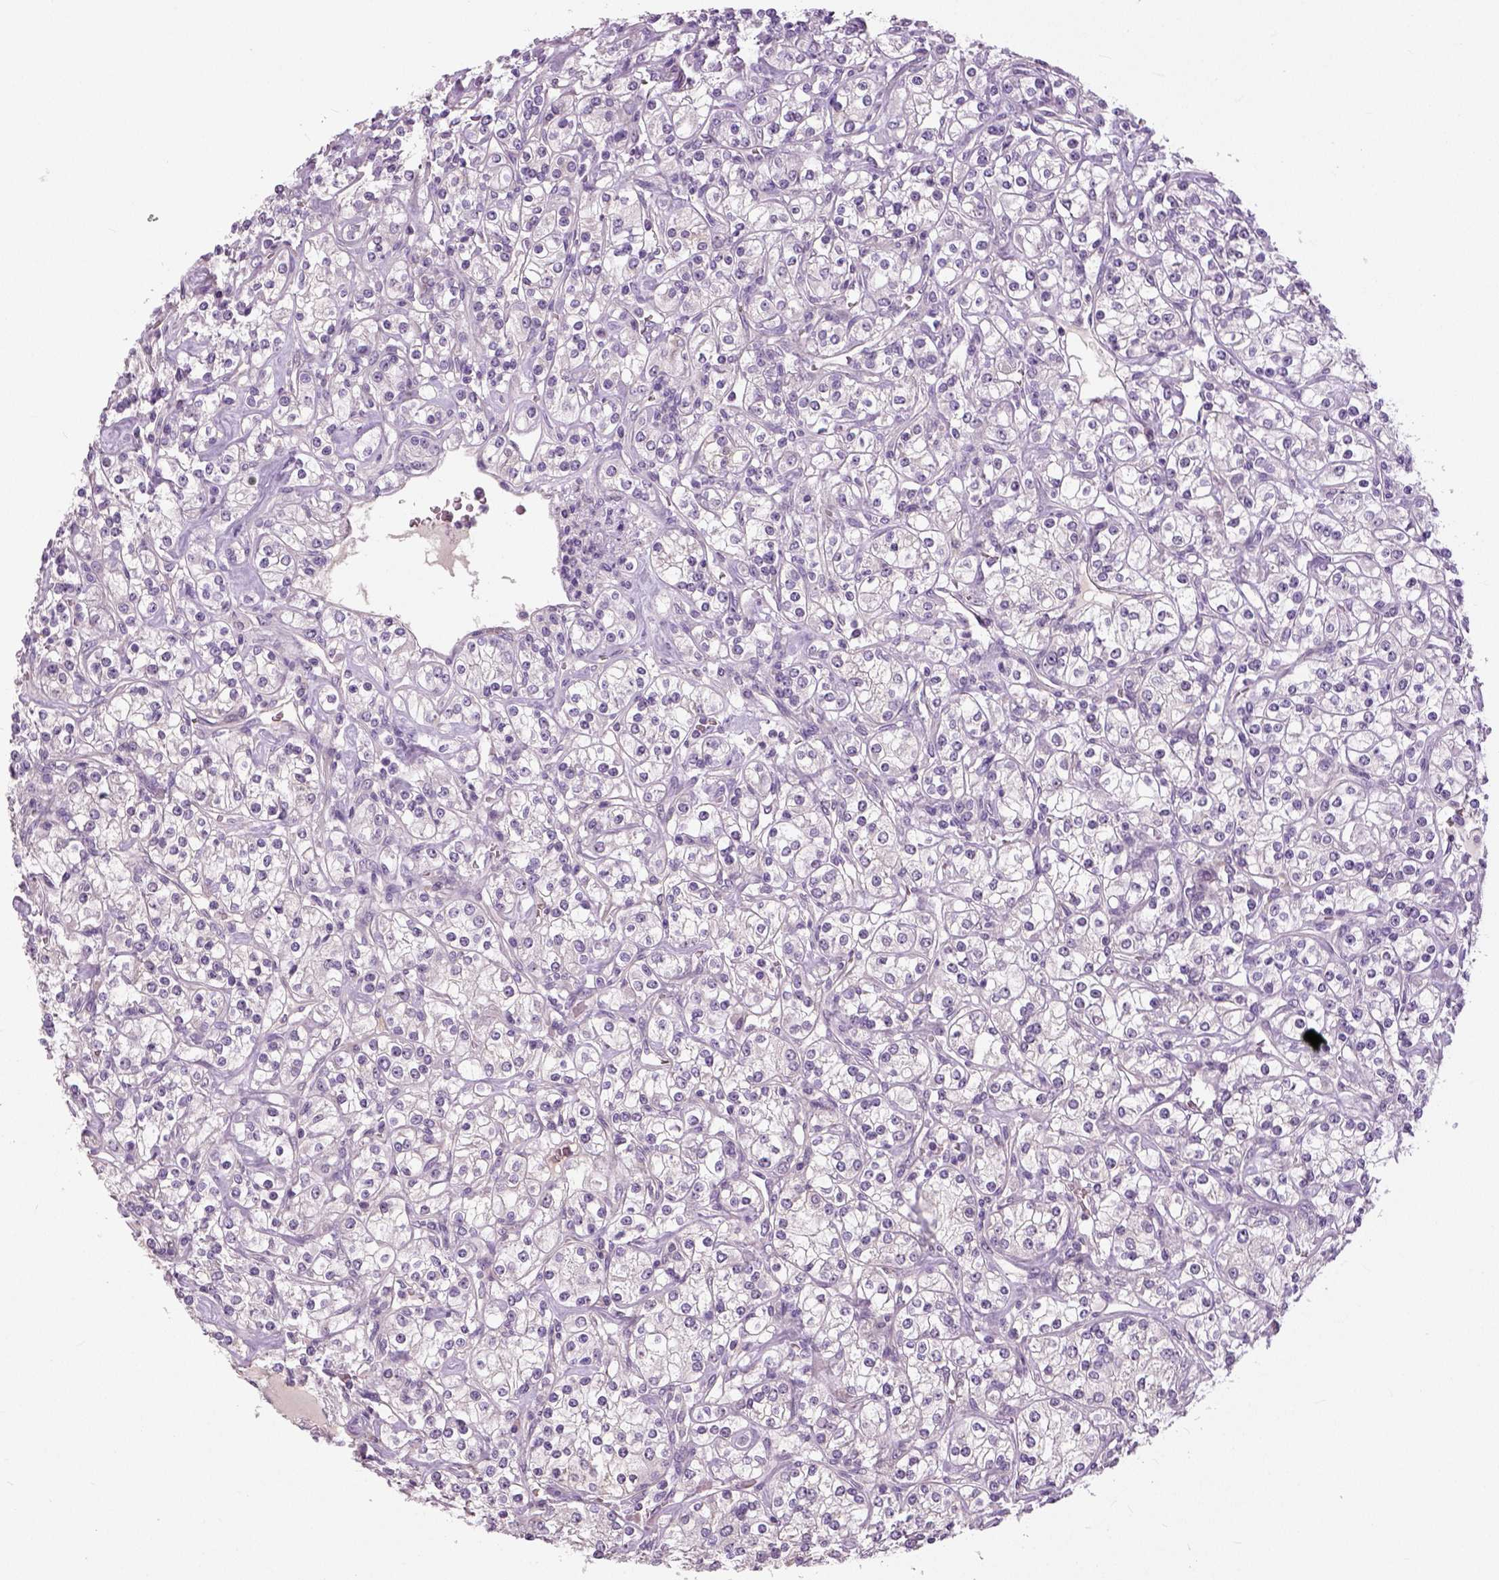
{"staining": {"intensity": "negative", "quantity": "none", "location": "none"}, "tissue": "renal cancer", "cell_type": "Tumor cells", "image_type": "cancer", "snomed": [{"axis": "morphology", "description": "Adenocarcinoma, NOS"}, {"axis": "topography", "description": "Kidney"}], "caption": "A high-resolution micrograph shows immunohistochemistry (IHC) staining of adenocarcinoma (renal), which reveals no significant expression in tumor cells. (DAB immunohistochemistry (IHC) with hematoxylin counter stain).", "gene": "NECAB1", "patient": {"sex": "male", "age": 77}}